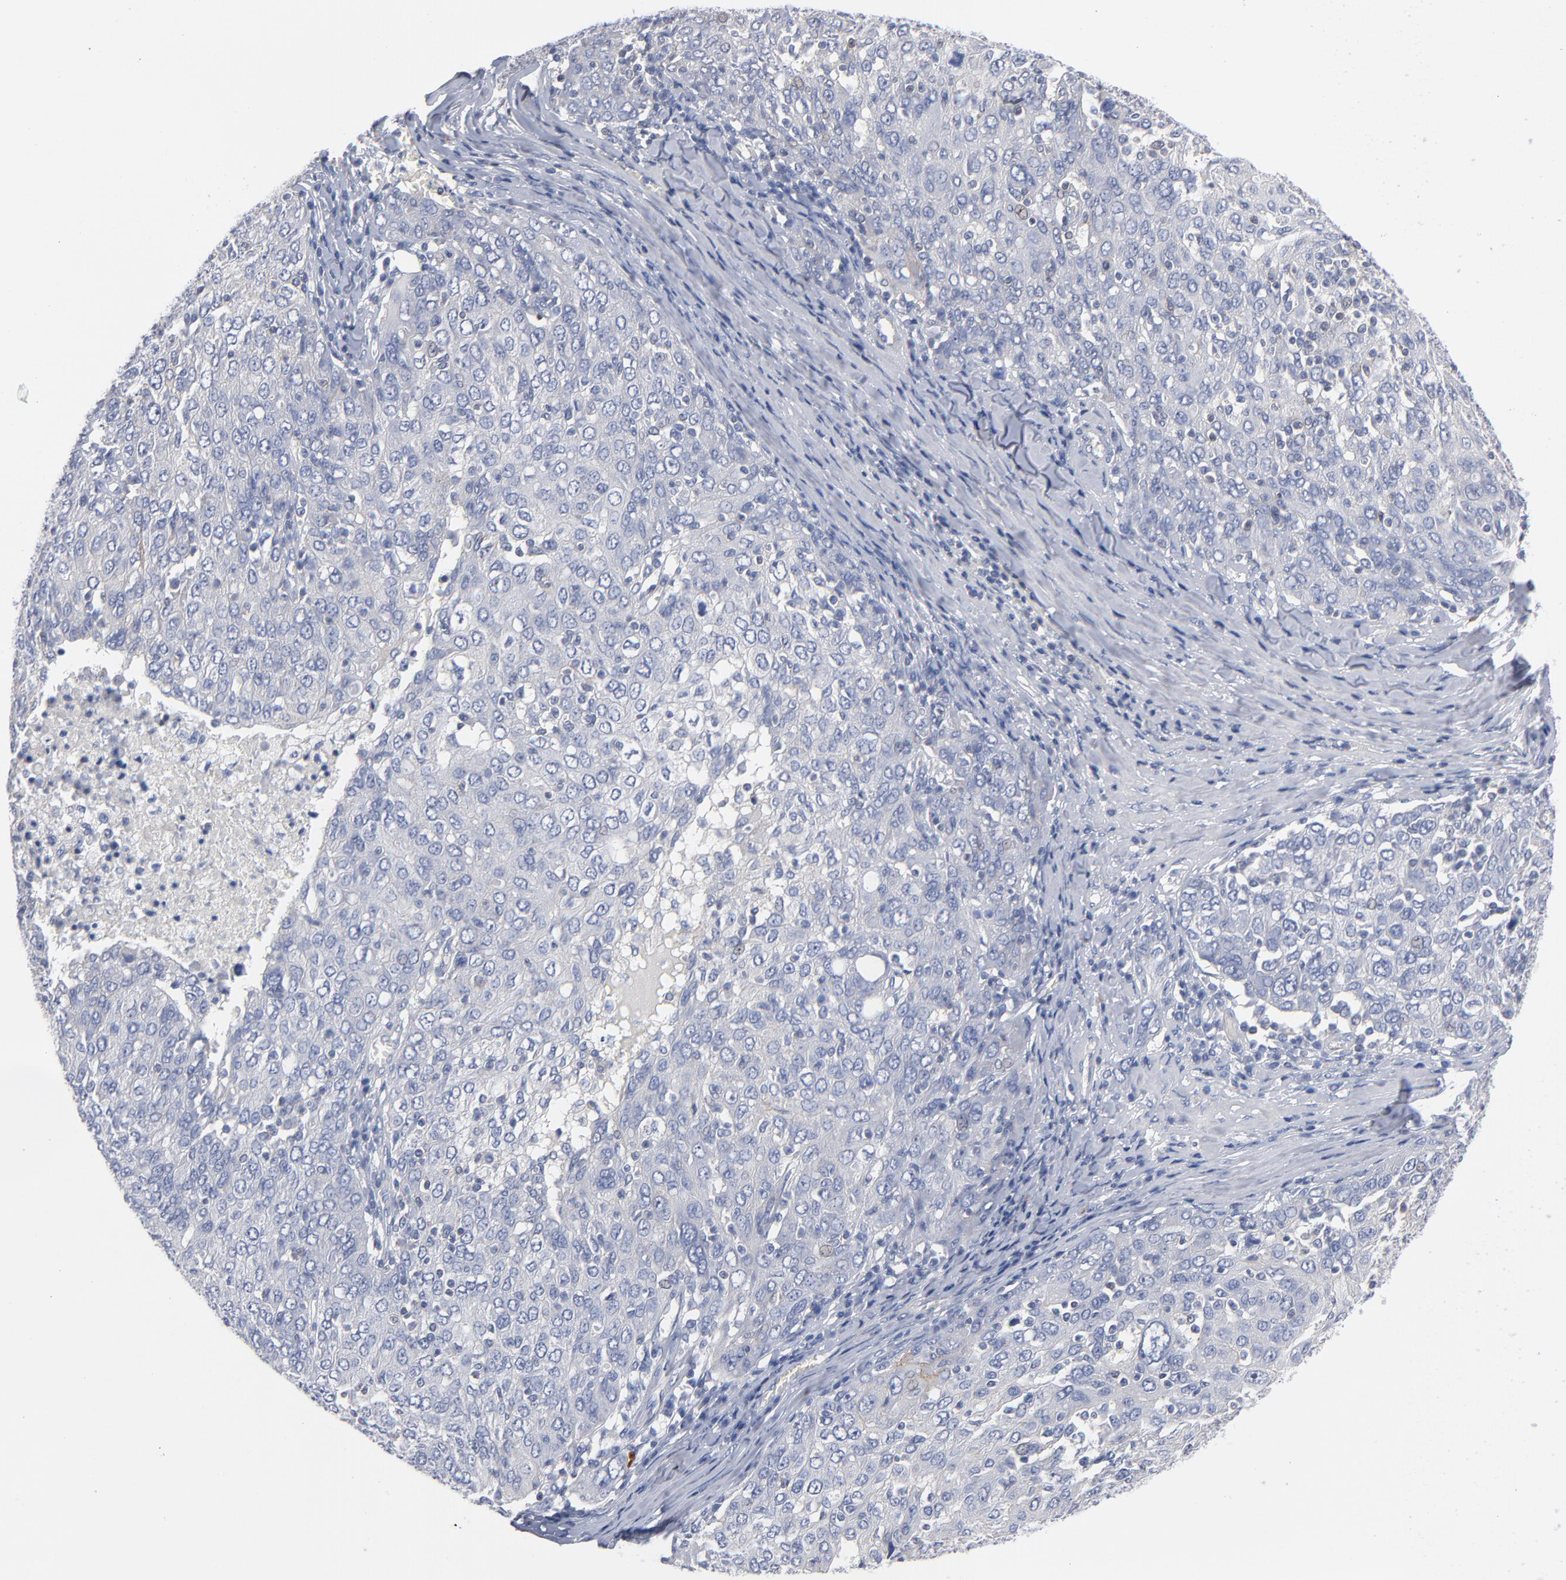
{"staining": {"intensity": "negative", "quantity": "none", "location": "none"}, "tissue": "ovarian cancer", "cell_type": "Tumor cells", "image_type": "cancer", "snomed": [{"axis": "morphology", "description": "Carcinoma, endometroid"}, {"axis": "topography", "description": "Ovary"}], "caption": "This is a image of immunohistochemistry staining of ovarian cancer, which shows no staining in tumor cells. (DAB IHC, high magnification).", "gene": "PDLIM2", "patient": {"sex": "female", "age": 50}}